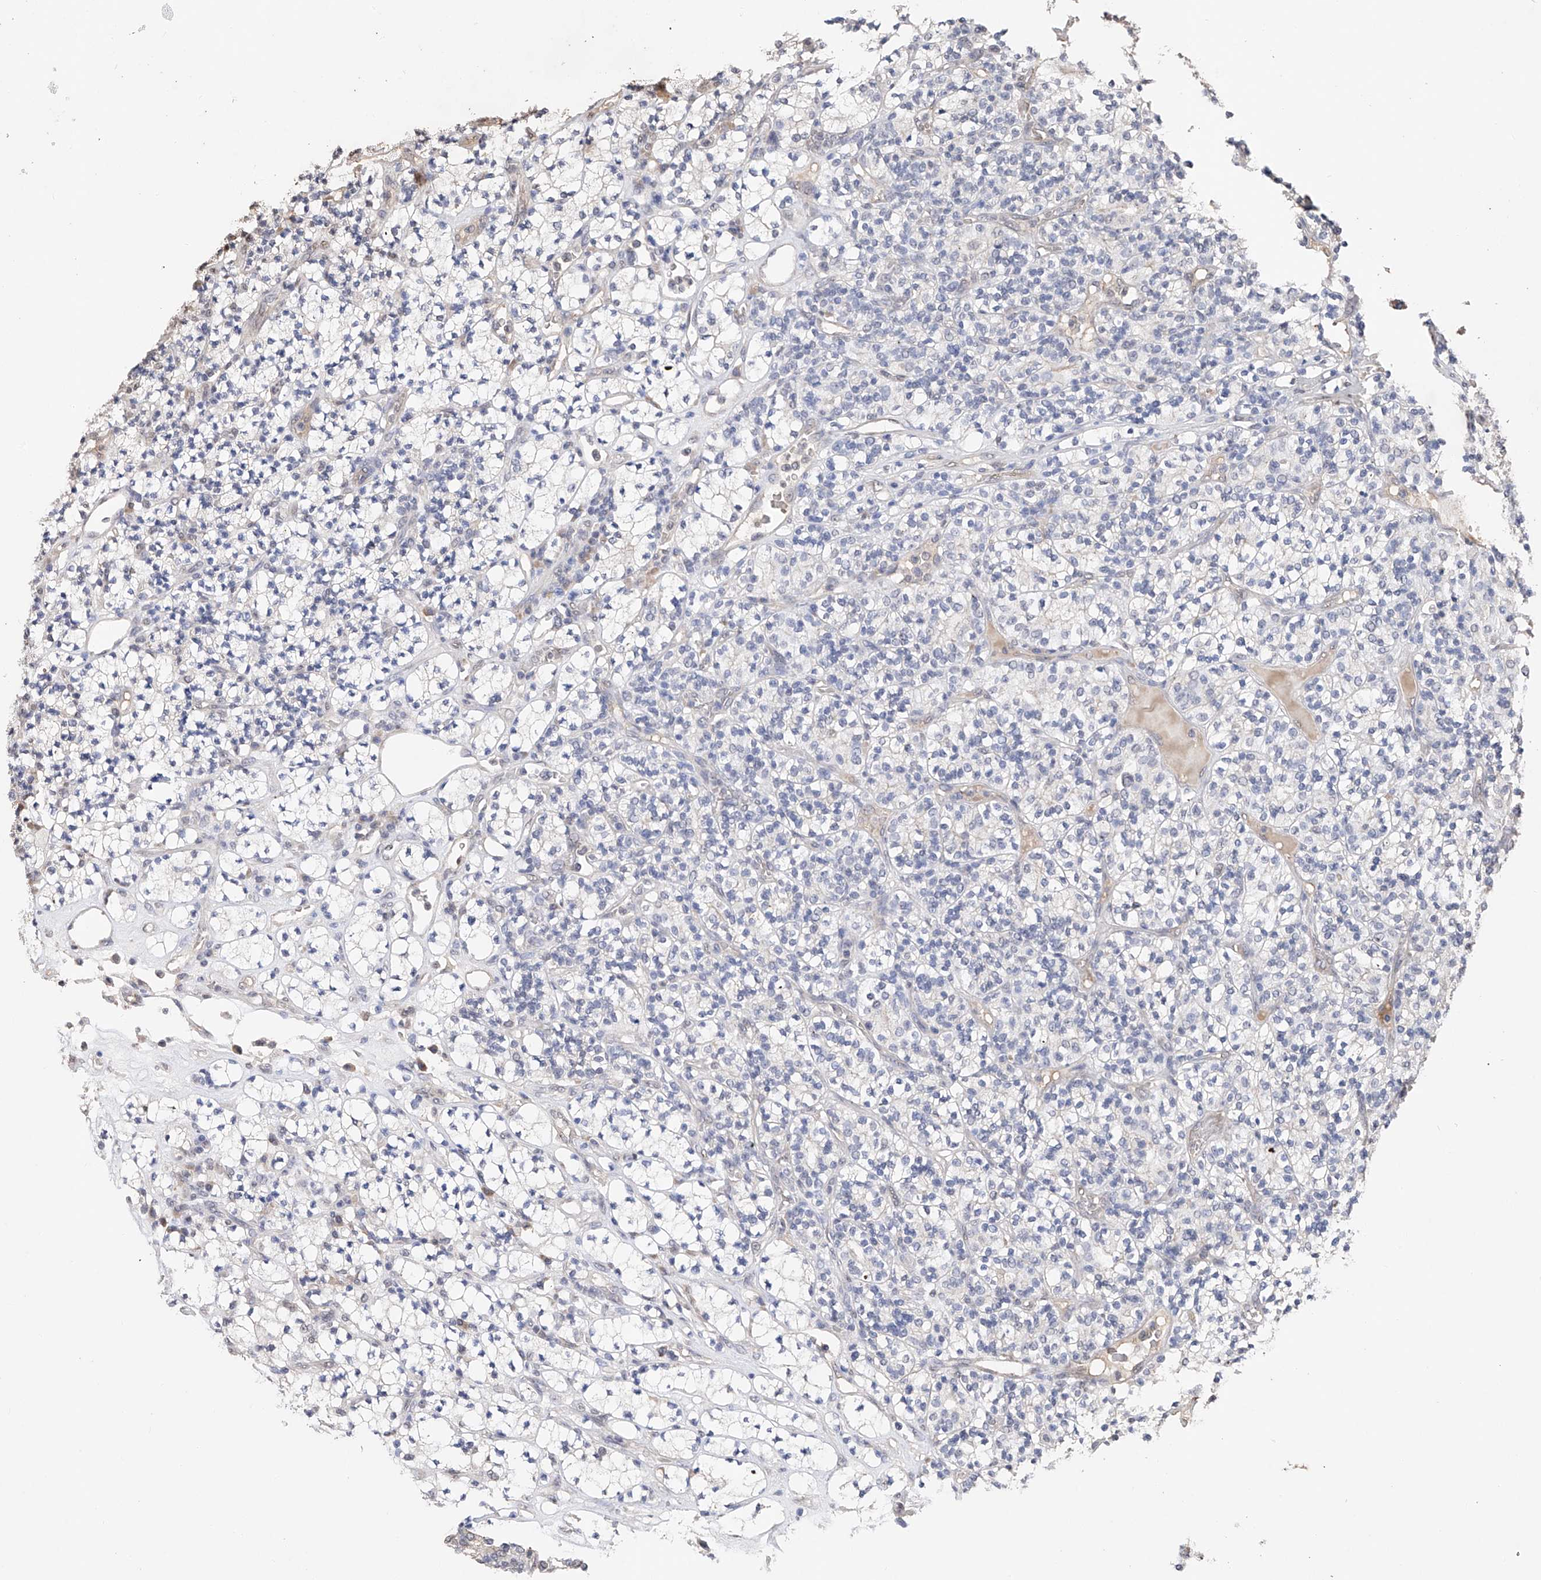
{"staining": {"intensity": "negative", "quantity": "none", "location": "none"}, "tissue": "renal cancer", "cell_type": "Tumor cells", "image_type": "cancer", "snomed": [{"axis": "morphology", "description": "Adenocarcinoma, NOS"}, {"axis": "topography", "description": "Kidney"}], "caption": "Image shows no protein expression in tumor cells of renal adenocarcinoma tissue.", "gene": "DMAP1", "patient": {"sex": "male", "age": 77}}